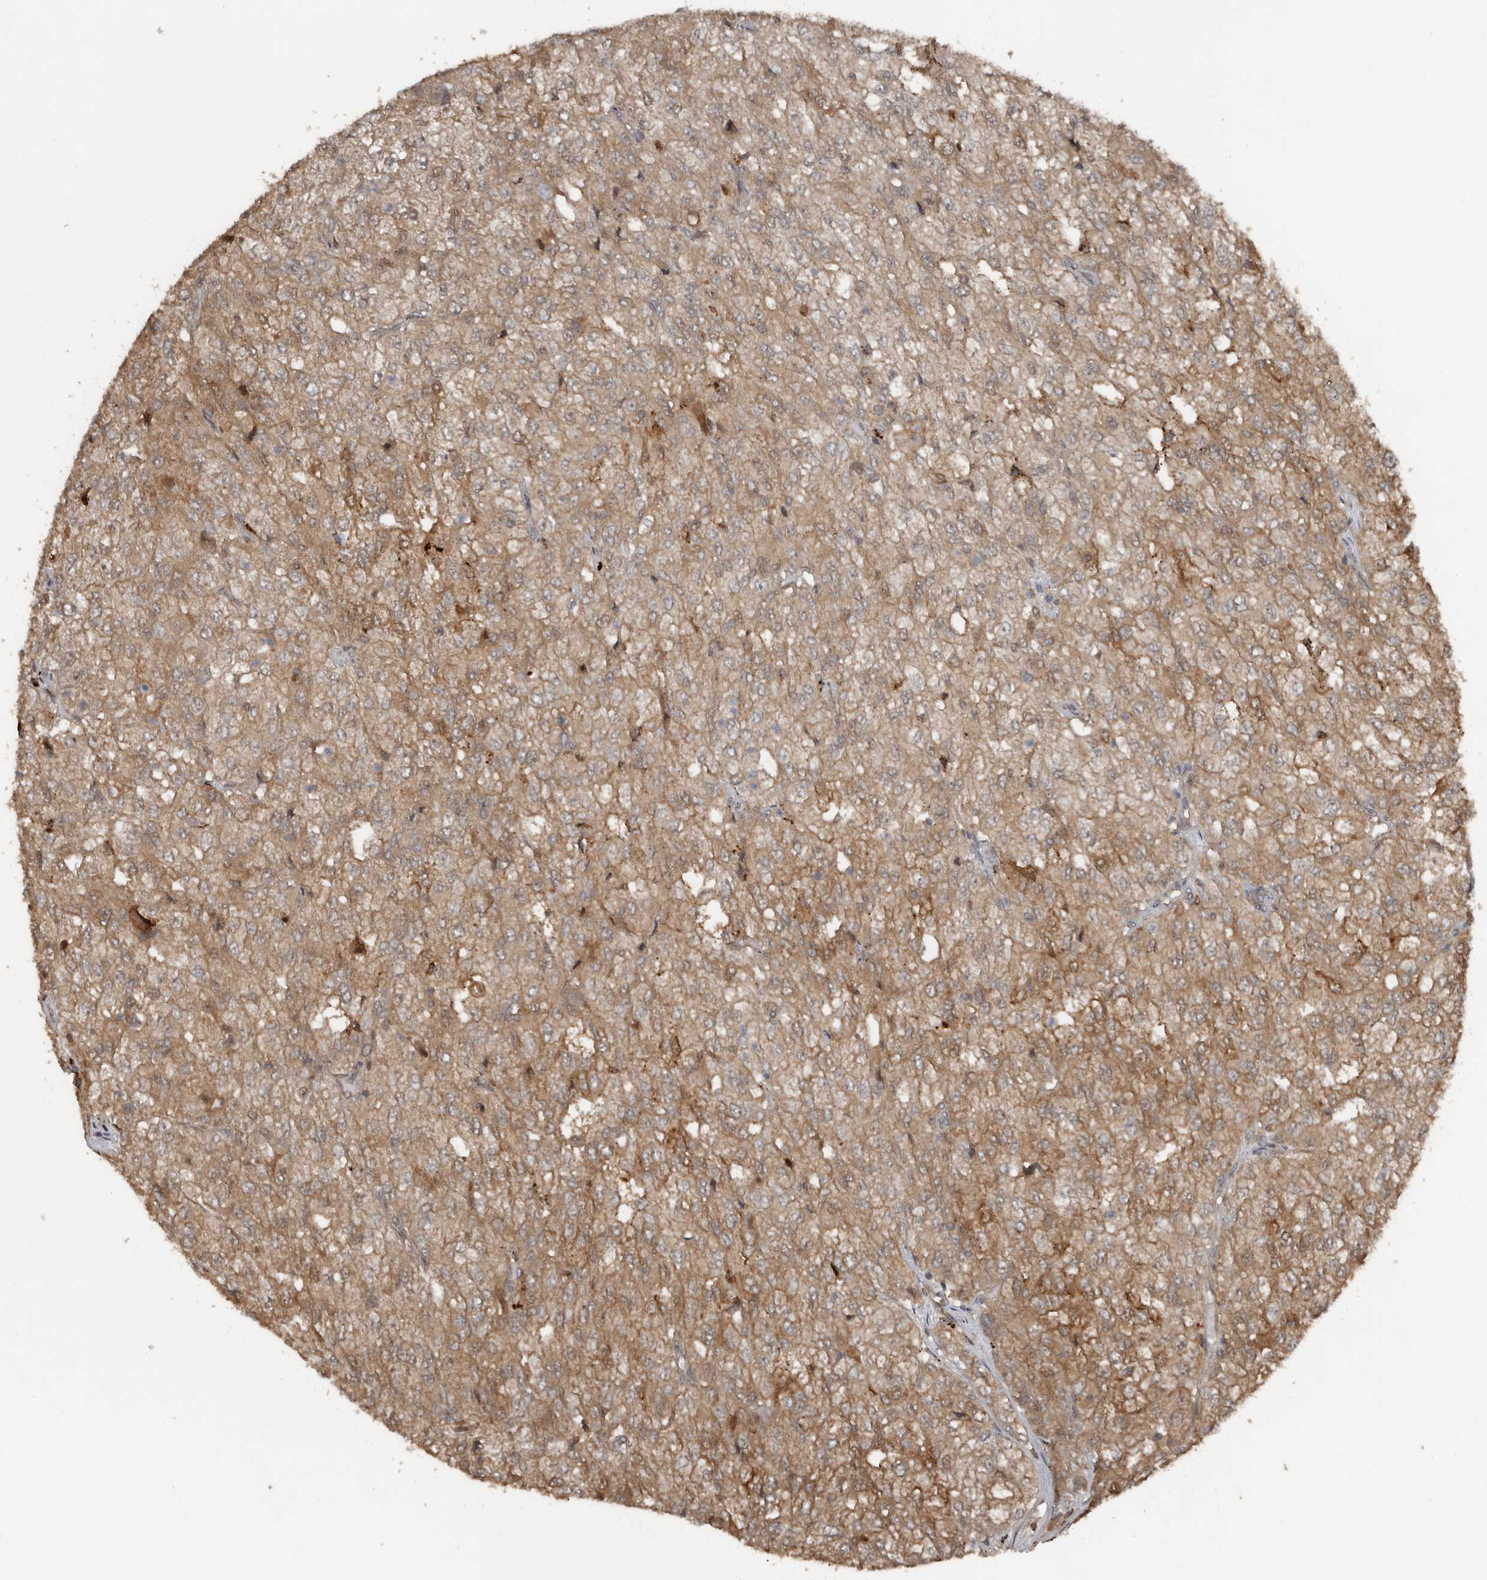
{"staining": {"intensity": "weak", "quantity": ">75%", "location": "cytoplasmic/membranous"}, "tissue": "renal cancer", "cell_type": "Tumor cells", "image_type": "cancer", "snomed": [{"axis": "morphology", "description": "Adenocarcinoma, NOS"}, {"axis": "topography", "description": "Kidney"}], "caption": "The immunohistochemical stain highlights weak cytoplasmic/membranous expression in tumor cells of renal cancer tissue.", "gene": "EXOC3L1", "patient": {"sex": "female", "age": 54}}